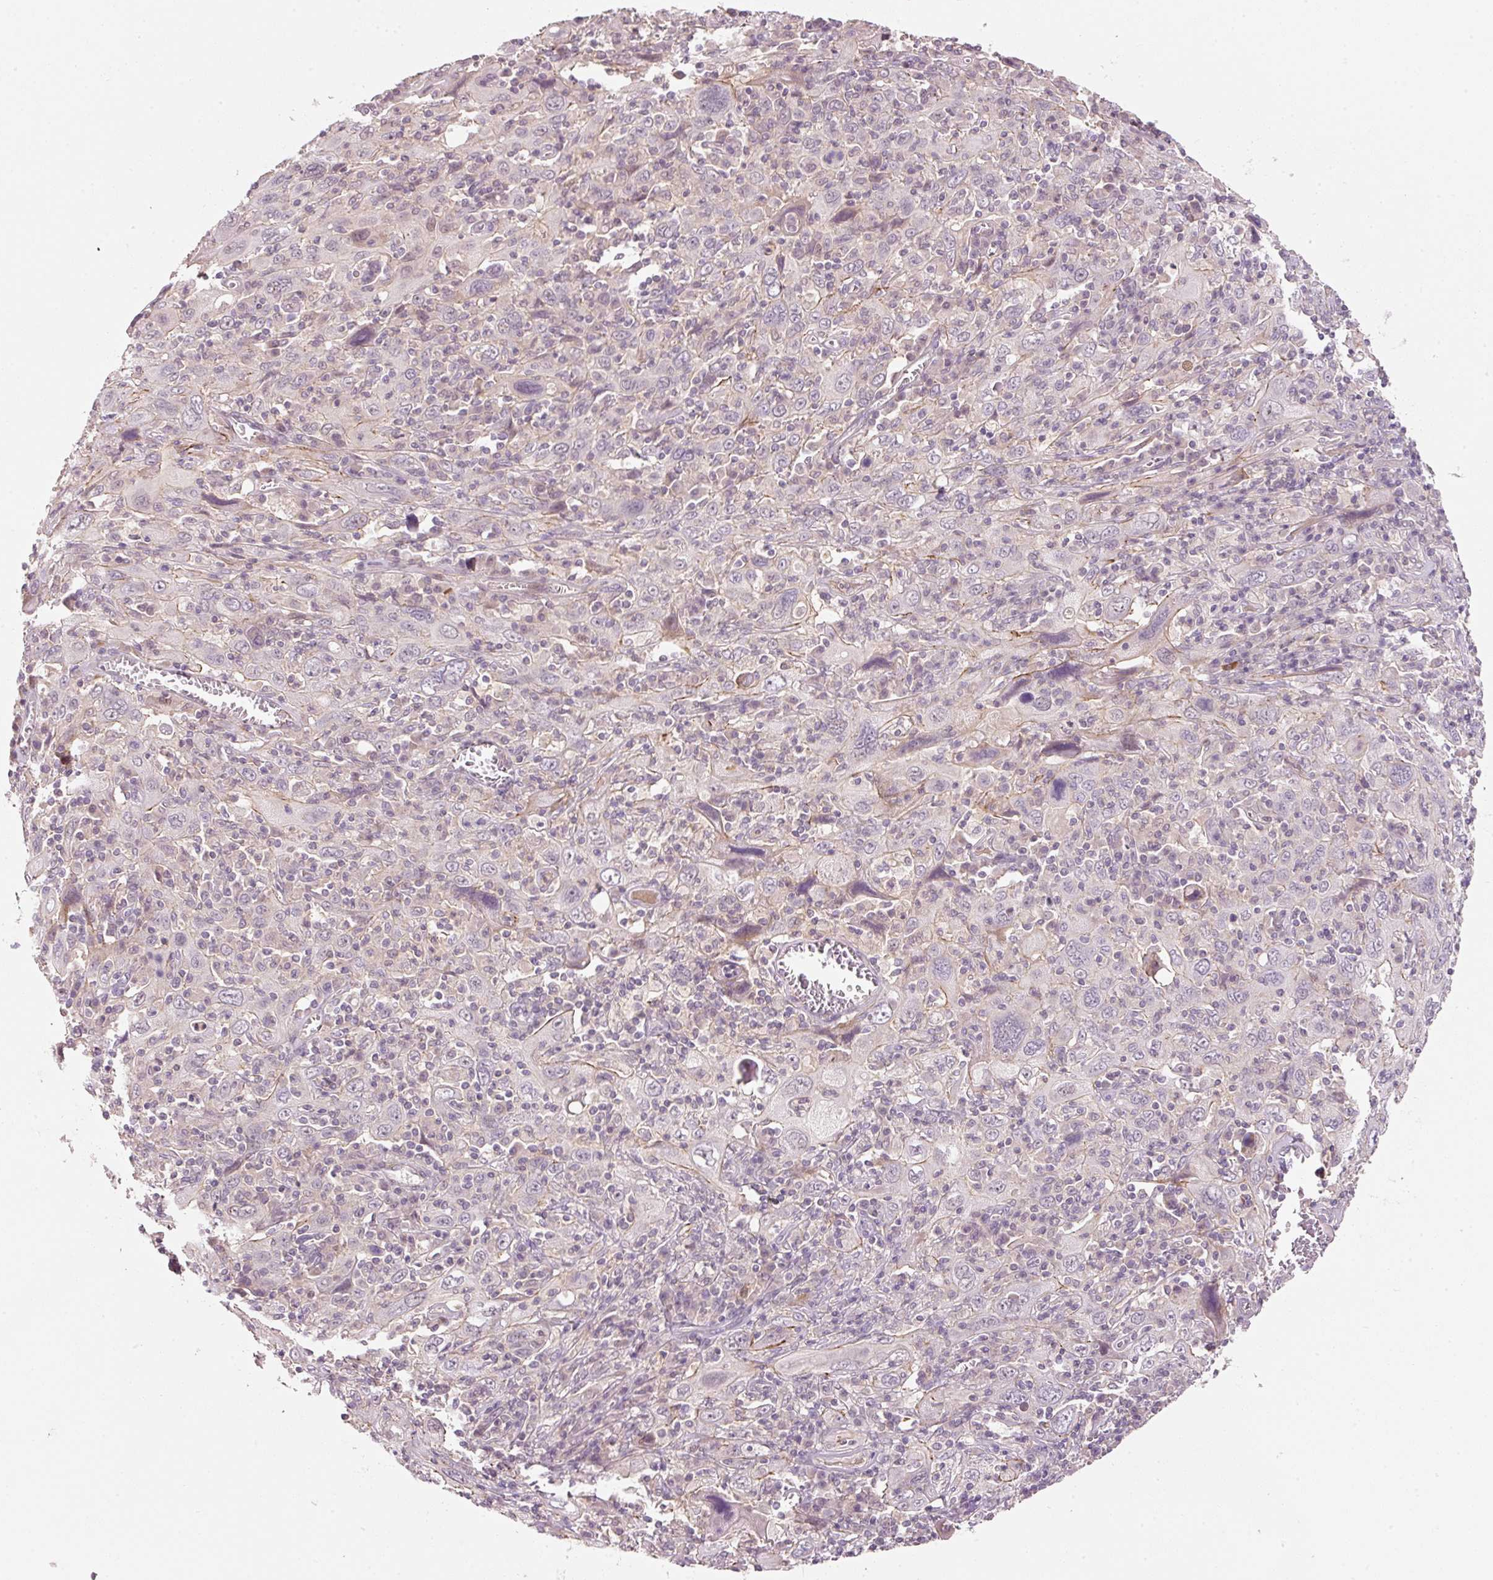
{"staining": {"intensity": "negative", "quantity": "none", "location": "none"}, "tissue": "cervical cancer", "cell_type": "Tumor cells", "image_type": "cancer", "snomed": [{"axis": "morphology", "description": "Squamous cell carcinoma, NOS"}, {"axis": "topography", "description": "Cervix"}], "caption": "Histopathology image shows no significant protein staining in tumor cells of cervical cancer (squamous cell carcinoma).", "gene": "TIRAP", "patient": {"sex": "female", "age": 46}}